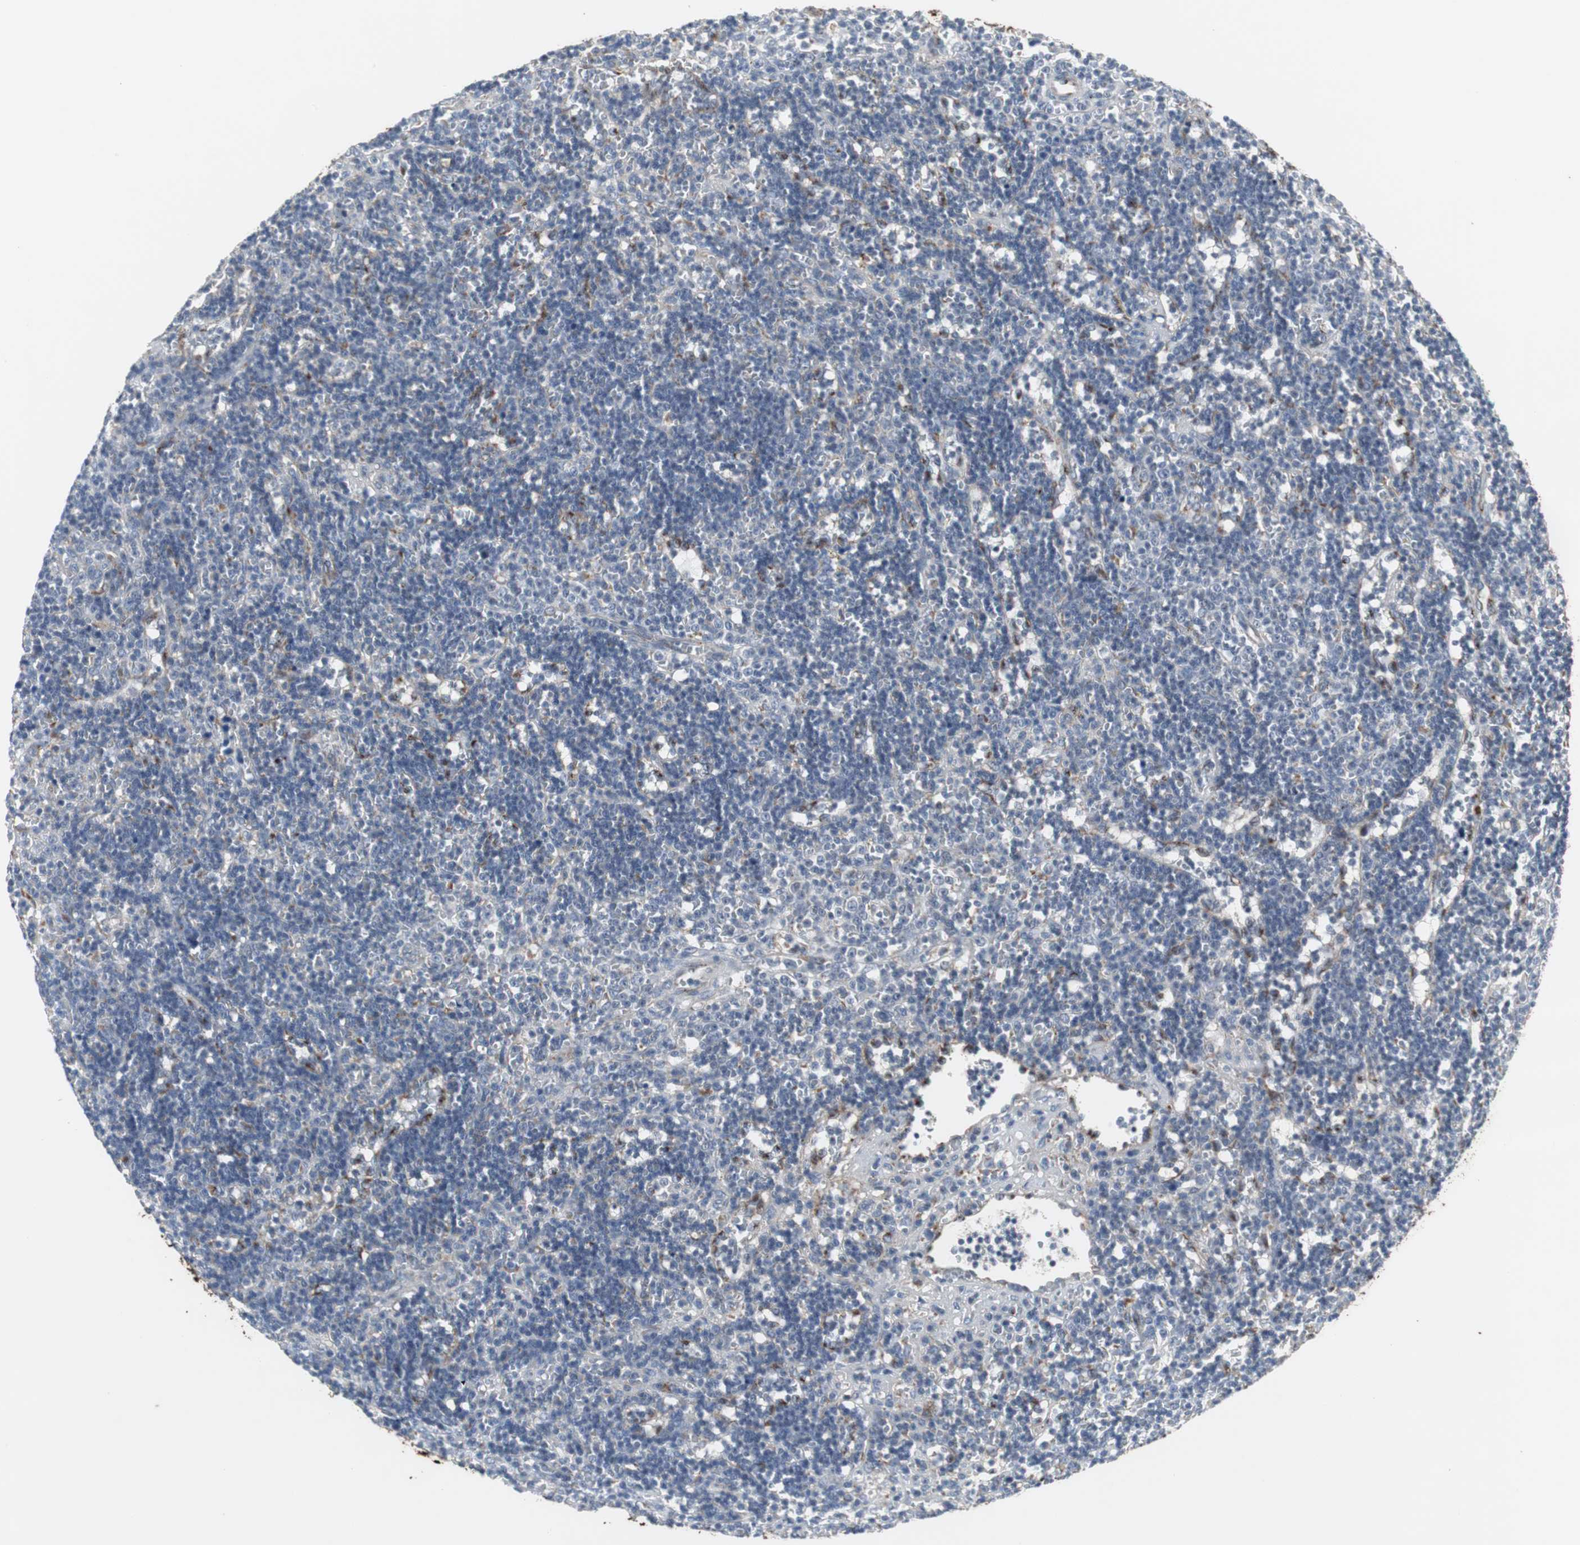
{"staining": {"intensity": "negative", "quantity": "none", "location": "none"}, "tissue": "lymphoma", "cell_type": "Tumor cells", "image_type": "cancer", "snomed": [{"axis": "morphology", "description": "Malignant lymphoma, non-Hodgkin's type, Low grade"}, {"axis": "topography", "description": "Spleen"}], "caption": "A micrograph of low-grade malignant lymphoma, non-Hodgkin's type stained for a protein shows no brown staining in tumor cells.", "gene": "GBA1", "patient": {"sex": "male", "age": 60}}